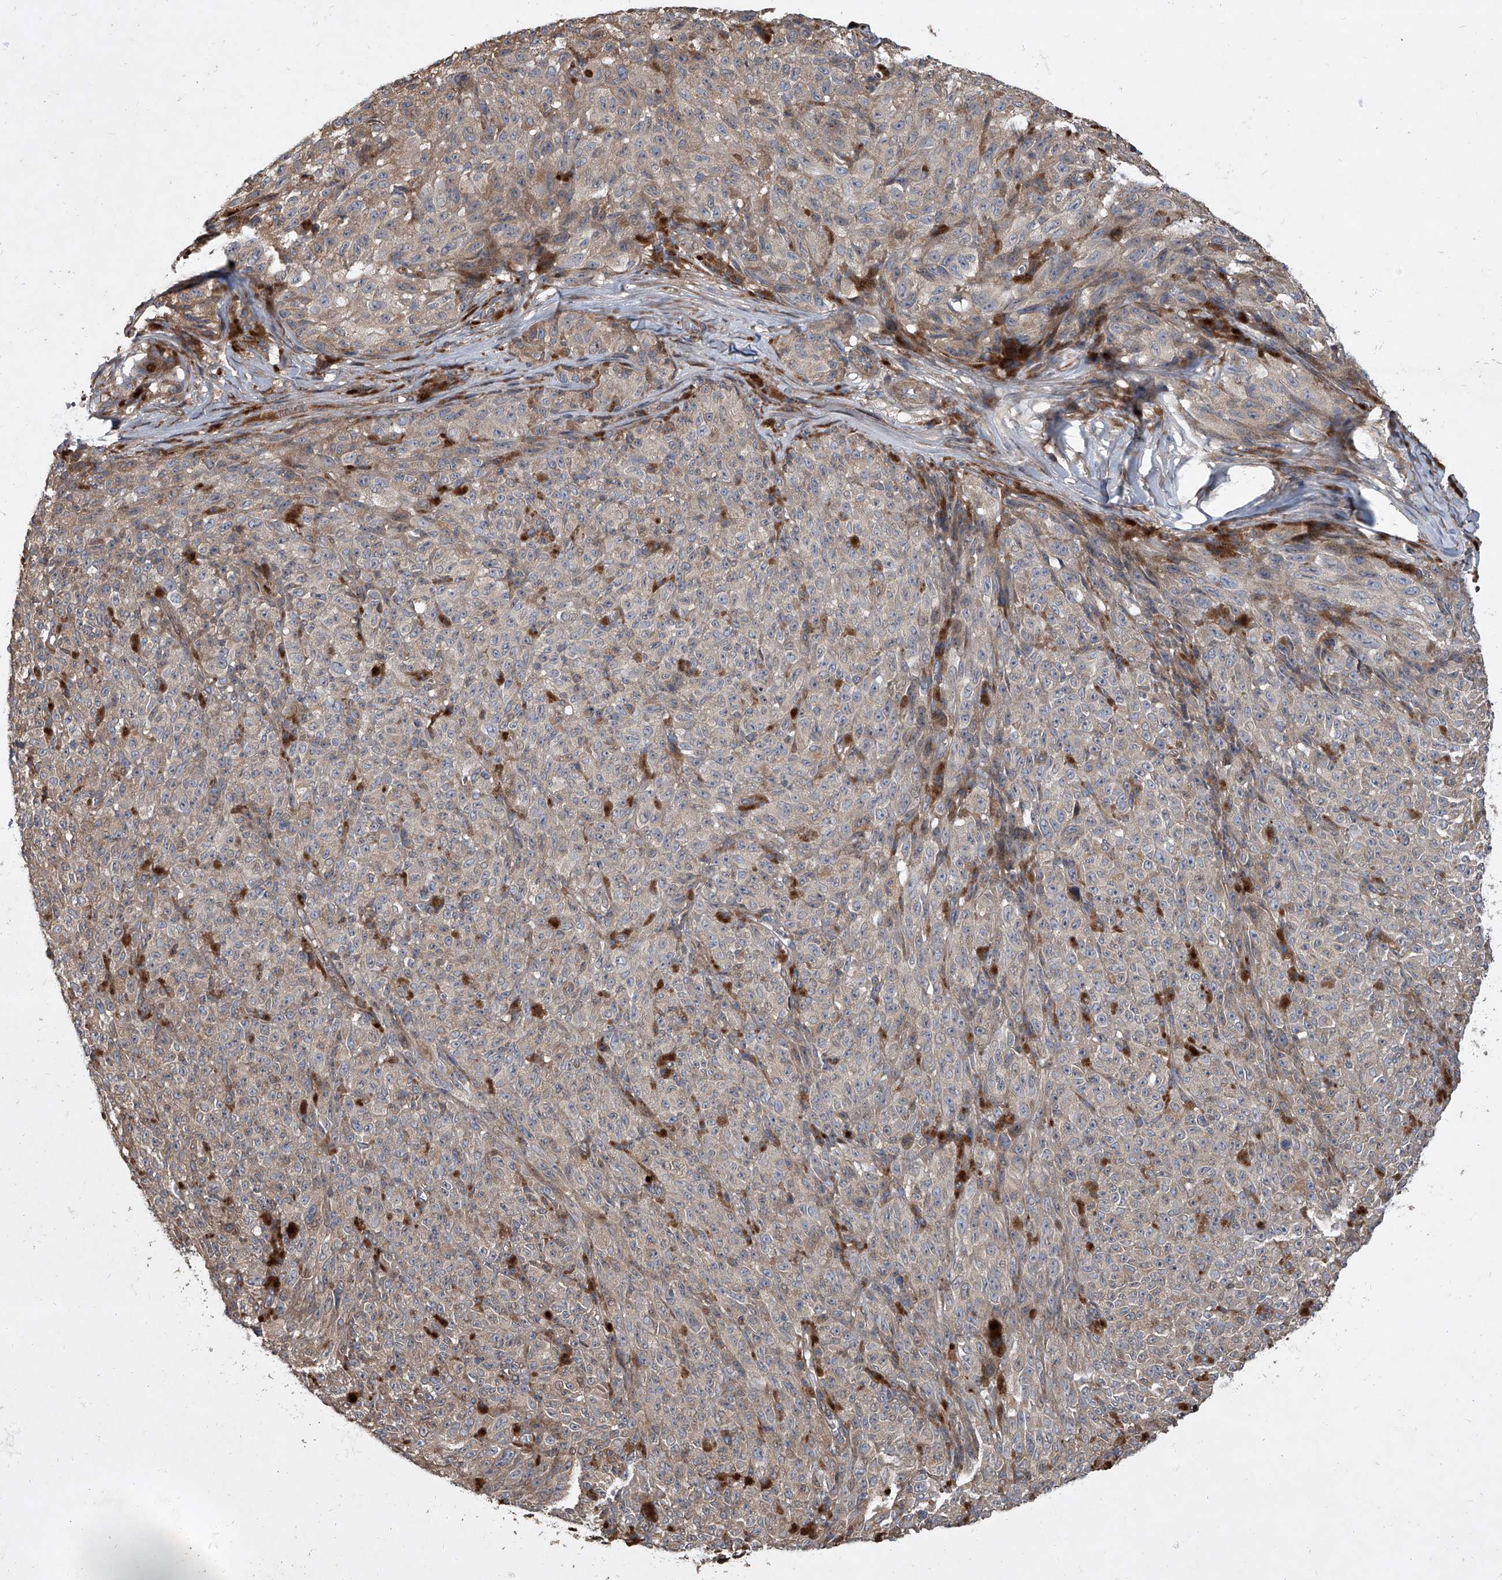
{"staining": {"intensity": "negative", "quantity": "none", "location": "none"}, "tissue": "melanoma", "cell_type": "Tumor cells", "image_type": "cancer", "snomed": [{"axis": "morphology", "description": "Malignant melanoma, NOS"}, {"axis": "topography", "description": "Skin"}], "caption": "IHC of human malignant melanoma shows no positivity in tumor cells. The staining was performed using DAB to visualize the protein expression in brown, while the nuclei were stained in blue with hematoxylin (Magnification: 20x).", "gene": "EVA1C", "patient": {"sex": "female", "age": 82}}